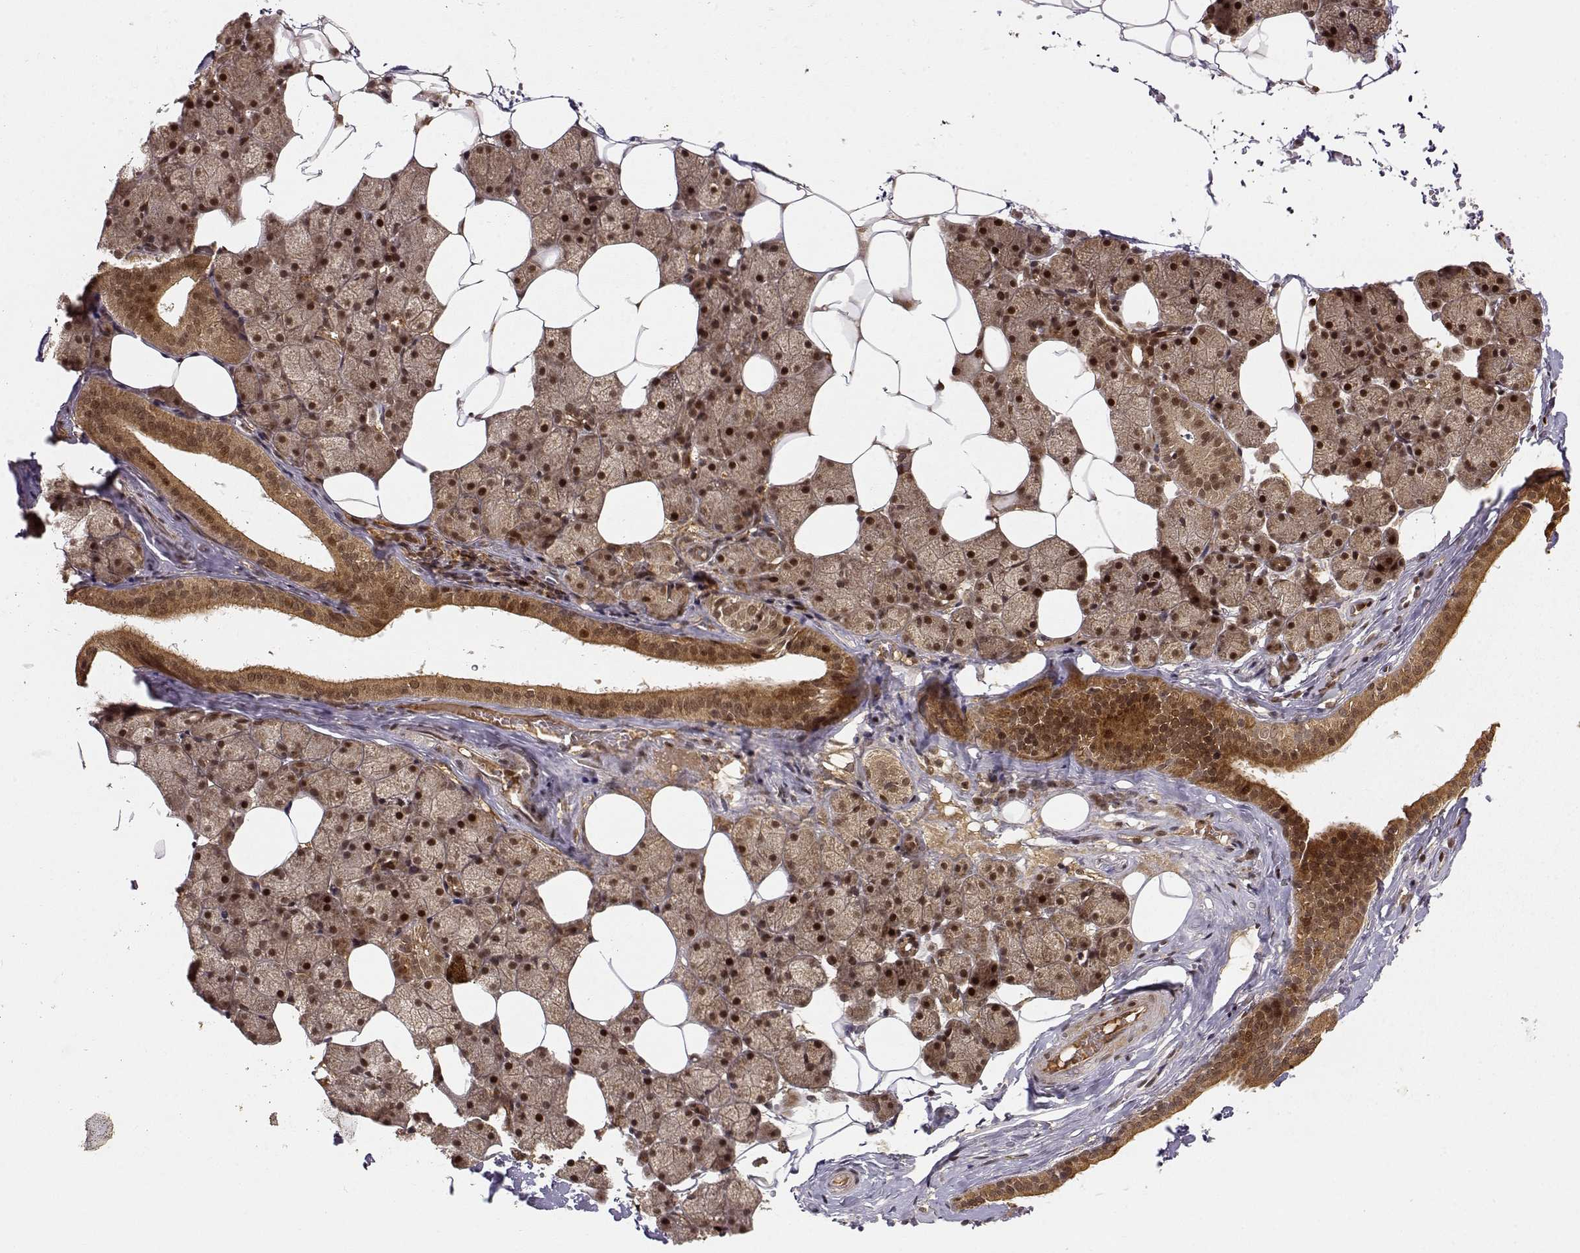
{"staining": {"intensity": "strong", "quantity": ">75%", "location": "cytoplasmic/membranous,nuclear"}, "tissue": "salivary gland", "cell_type": "Glandular cells", "image_type": "normal", "snomed": [{"axis": "morphology", "description": "Normal tissue, NOS"}, {"axis": "topography", "description": "Salivary gland"}], "caption": "Salivary gland stained with a brown dye demonstrates strong cytoplasmic/membranous,nuclear positive expression in about >75% of glandular cells.", "gene": "MAEA", "patient": {"sex": "male", "age": 38}}